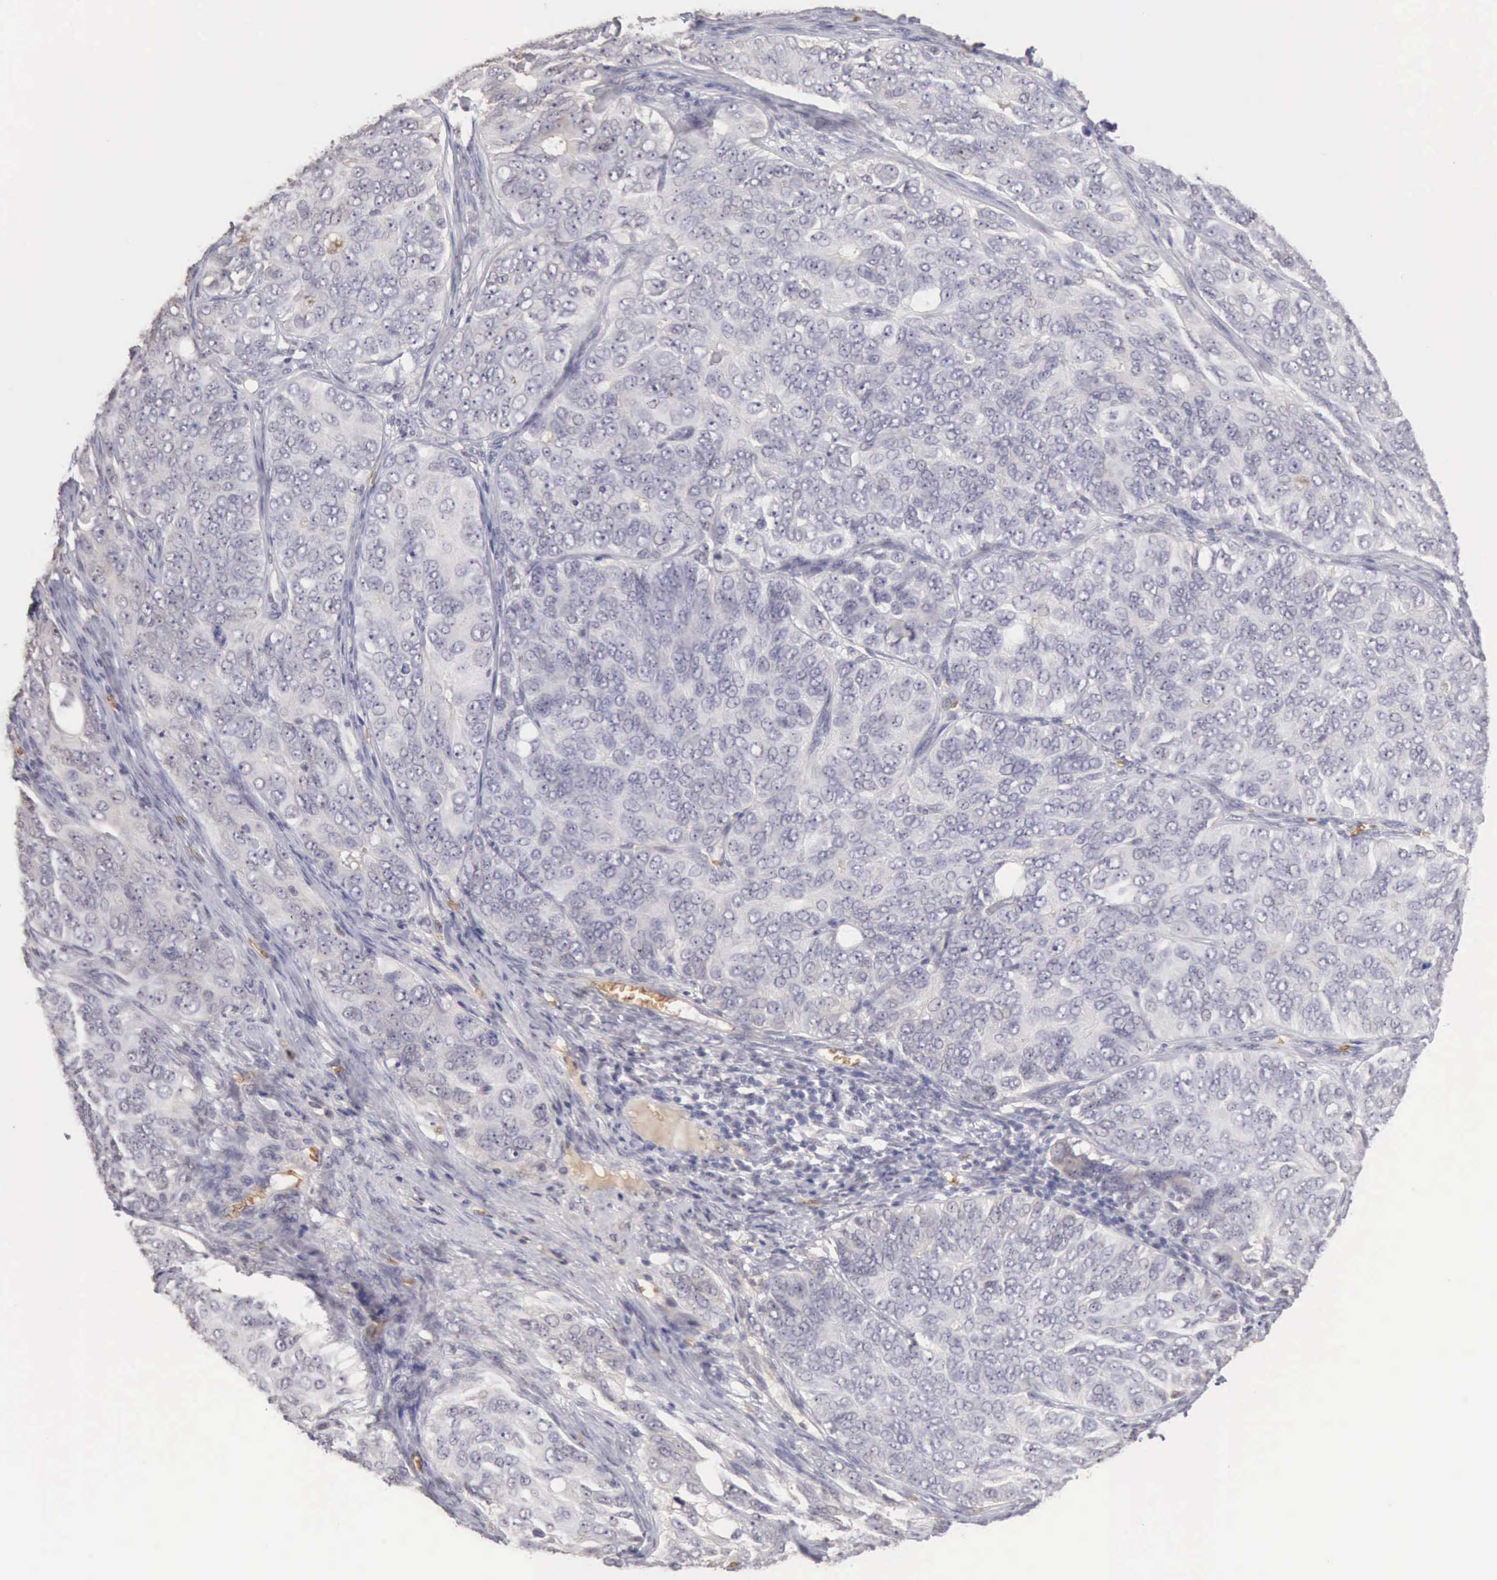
{"staining": {"intensity": "negative", "quantity": "none", "location": "none"}, "tissue": "ovarian cancer", "cell_type": "Tumor cells", "image_type": "cancer", "snomed": [{"axis": "morphology", "description": "Carcinoma, endometroid"}, {"axis": "topography", "description": "Ovary"}], "caption": "Tumor cells show no significant protein staining in ovarian endometroid carcinoma.", "gene": "CFI", "patient": {"sex": "female", "age": 51}}